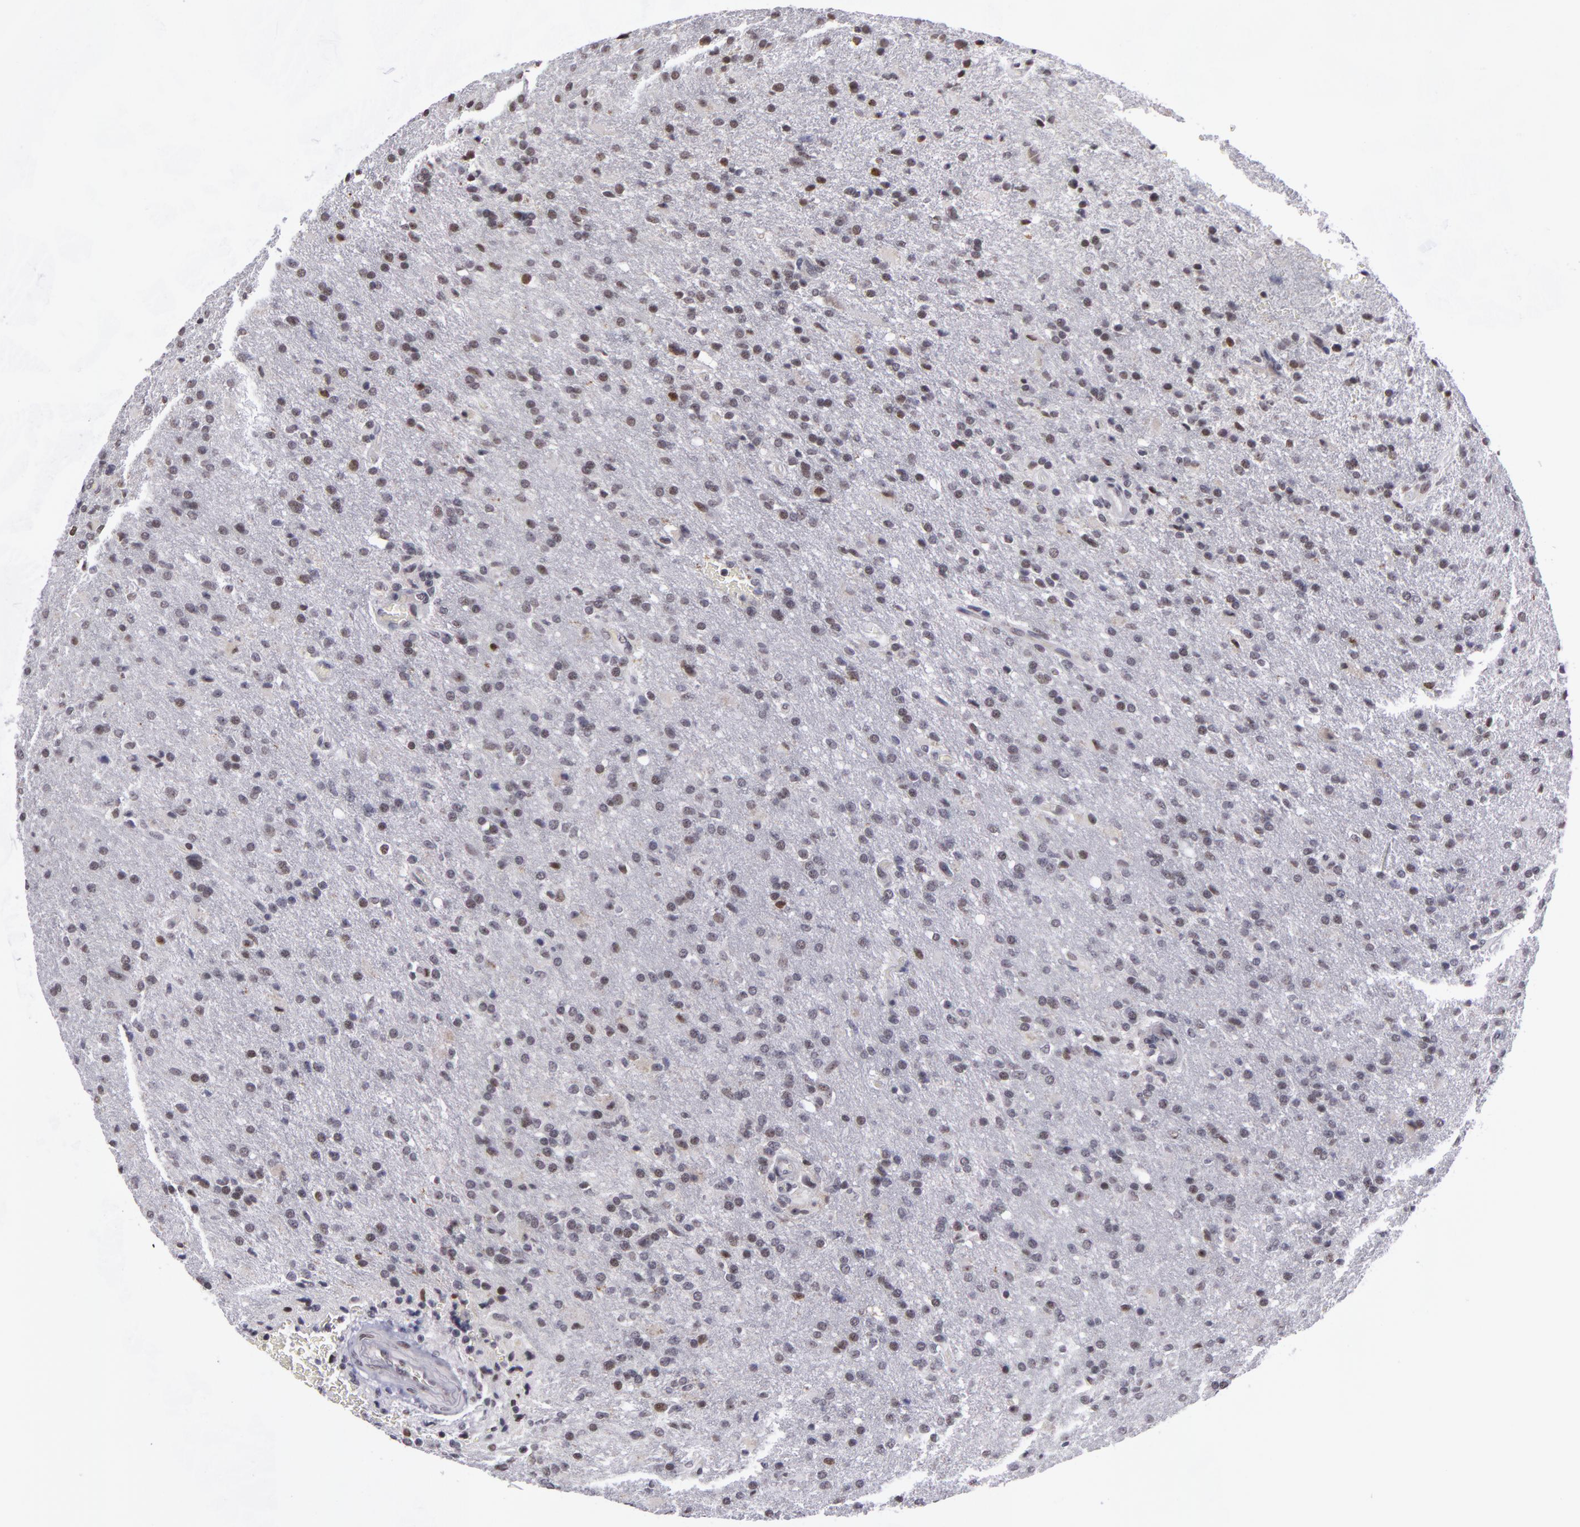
{"staining": {"intensity": "weak", "quantity": "<25%", "location": "nuclear"}, "tissue": "glioma", "cell_type": "Tumor cells", "image_type": "cancer", "snomed": [{"axis": "morphology", "description": "Glioma, malignant, High grade"}, {"axis": "topography", "description": "Brain"}], "caption": "High magnification brightfield microscopy of glioma stained with DAB (3,3'-diaminobenzidine) (brown) and counterstained with hematoxylin (blue): tumor cells show no significant positivity. (DAB IHC, high magnification).", "gene": "RRP7A", "patient": {"sex": "male", "age": 68}}